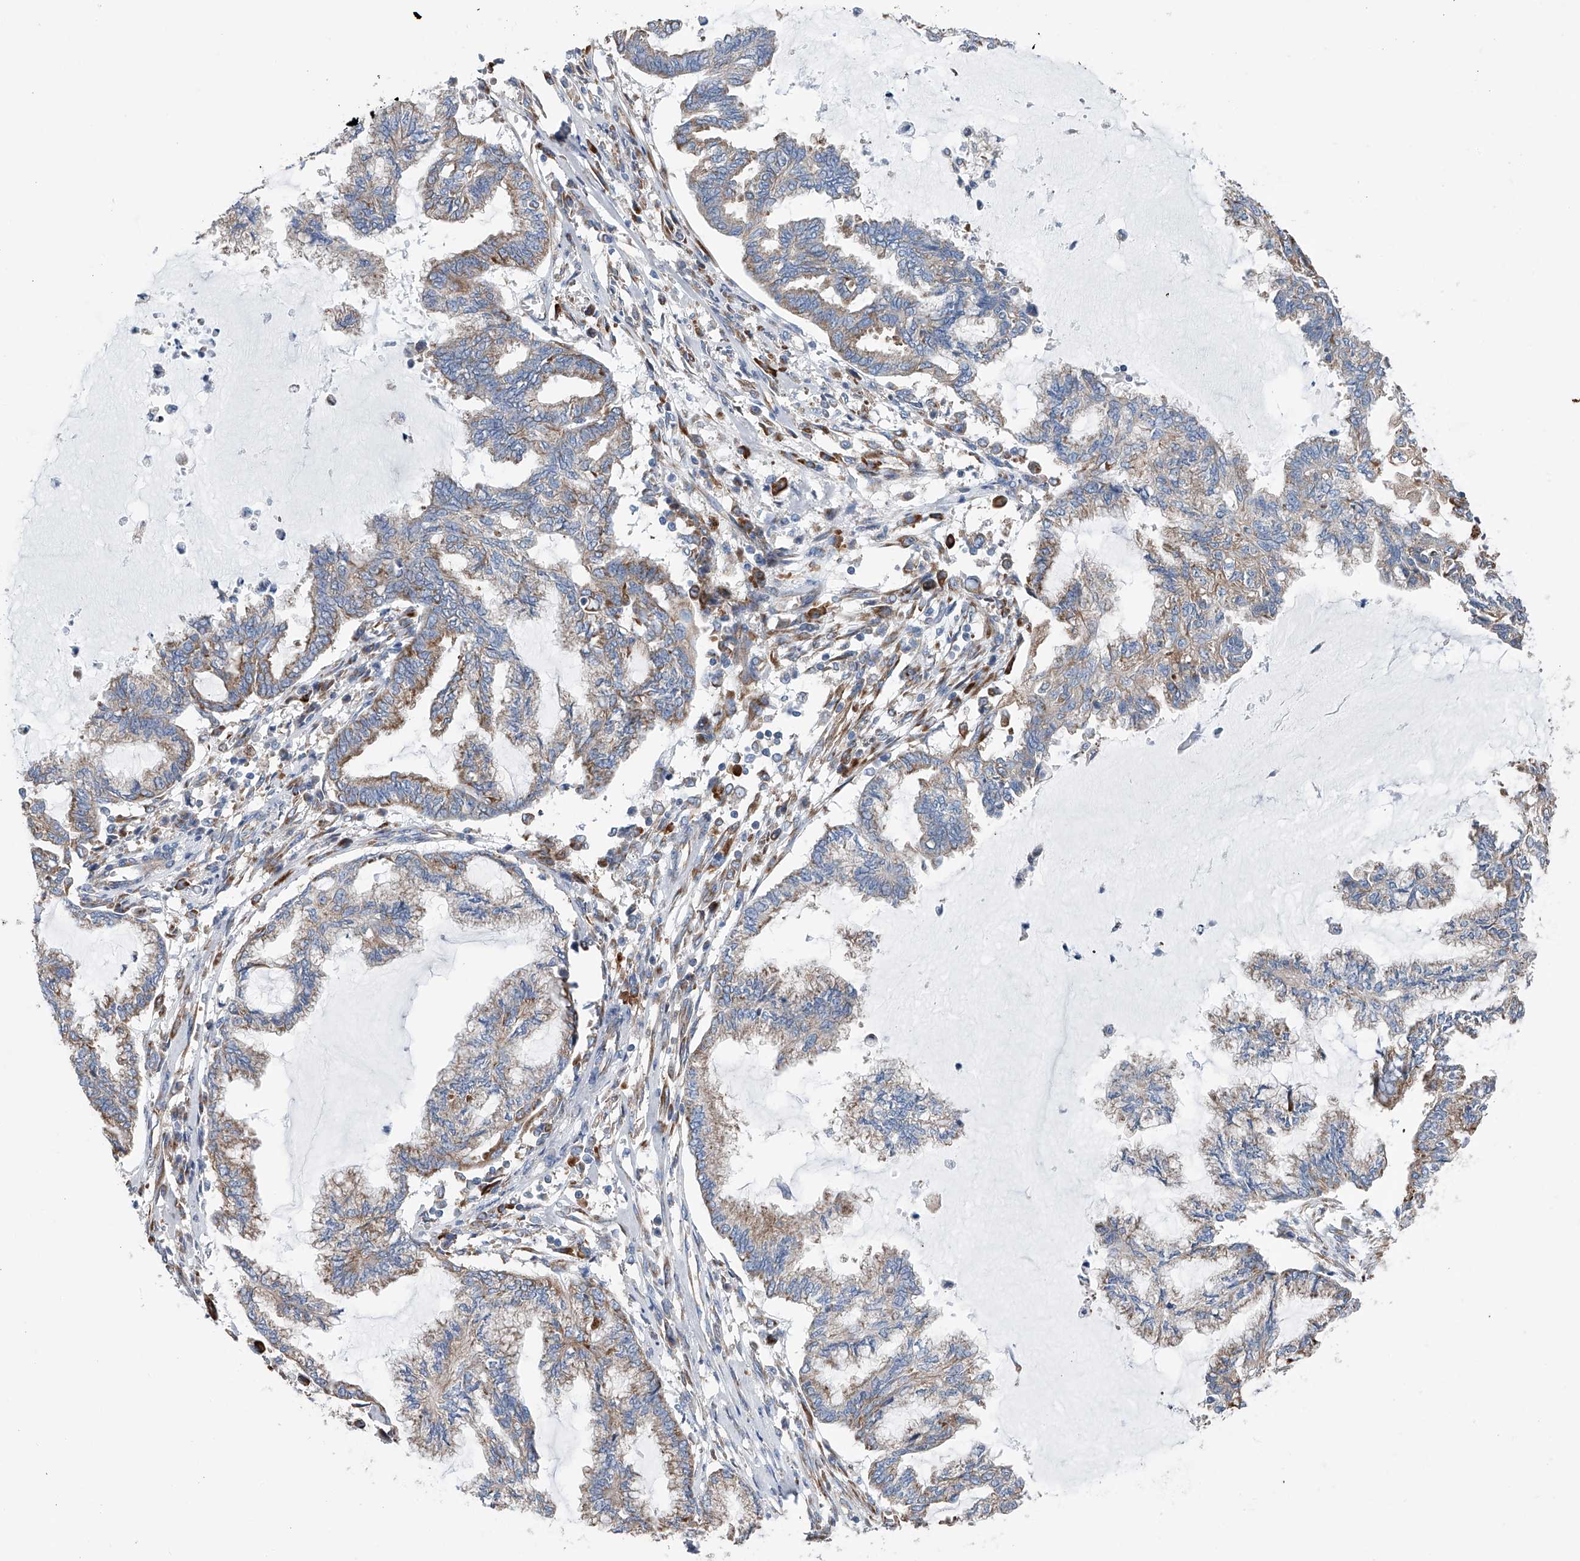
{"staining": {"intensity": "weak", "quantity": ">75%", "location": "cytoplasmic/membranous"}, "tissue": "endometrial cancer", "cell_type": "Tumor cells", "image_type": "cancer", "snomed": [{"axis": "morphology", "description": "Adenocarcinoma, NOS"}, {"axis": "topography", "description": "Endometrium"}], "caption": "Endometrial adenocarcinoma stained for a protein displays weak cytoplasmic/membranous positivity in tumor cells.", "gene": "RPL26L1", "patient": {"sex": "female", "age": 86}}